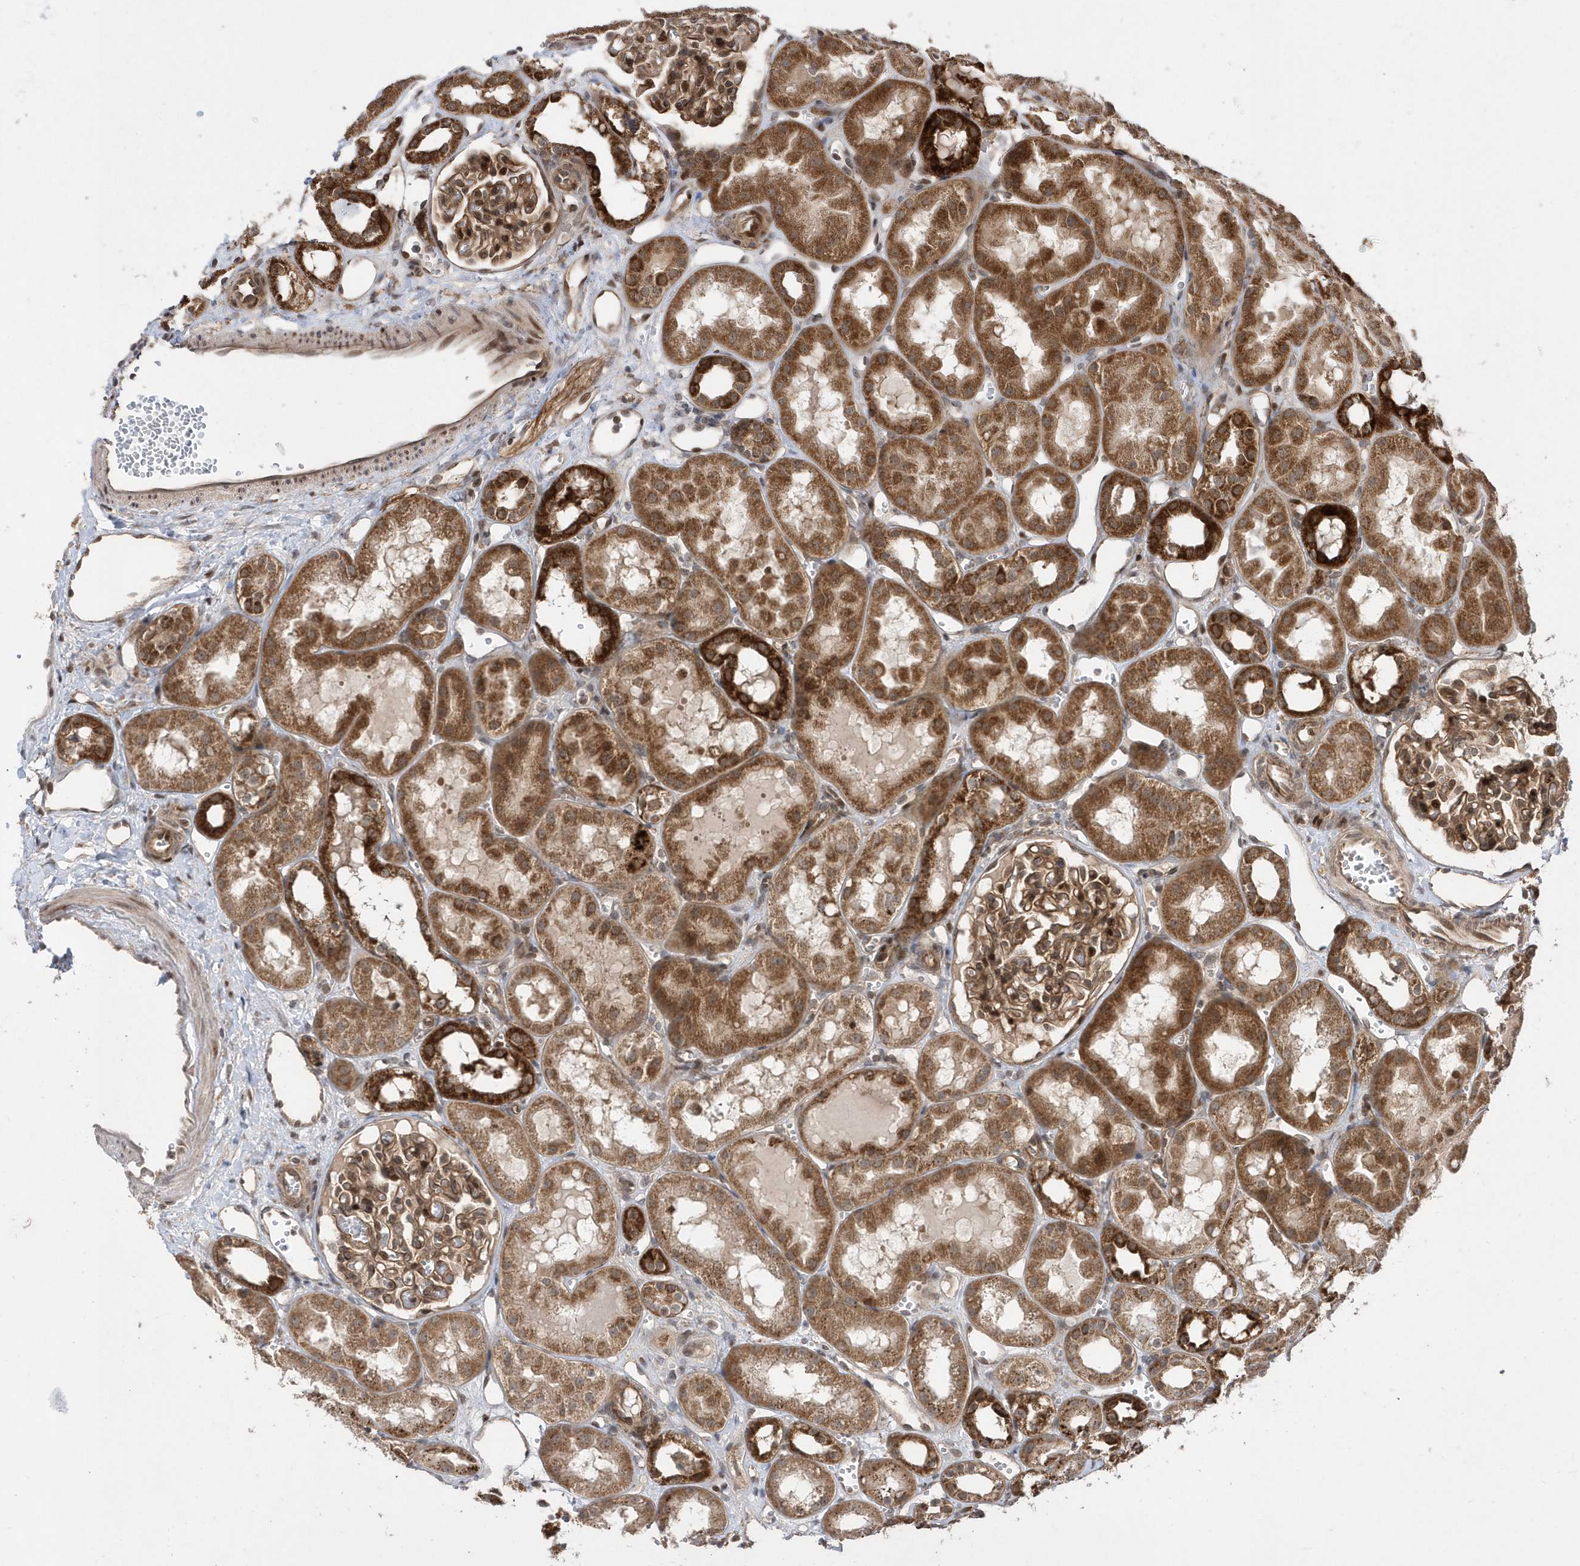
{"staining": {"intensity": "moderate", "quantity": ">75%", "location": "cytoplasmic/membranous,nuclear"}, "tissue": "kidney", "cell_type": "Cells in glomeruli", "image_type": "normal", "snomed": [{"axis": "morphology", "description": "Normal tissue, NOS"}, {"axis": "topography", "description": "Kidney"}], "caption": "Immunohistochemistry (DAB (3,3'-diaminobenzidine)) staining of benign kidney displays moderate cytoplasmic/membranous,nuclear protein positivity in about >75% of cells in glomeruli.", "gene": "DALRD3", "patient": {"sex": "male", "age": 16}}